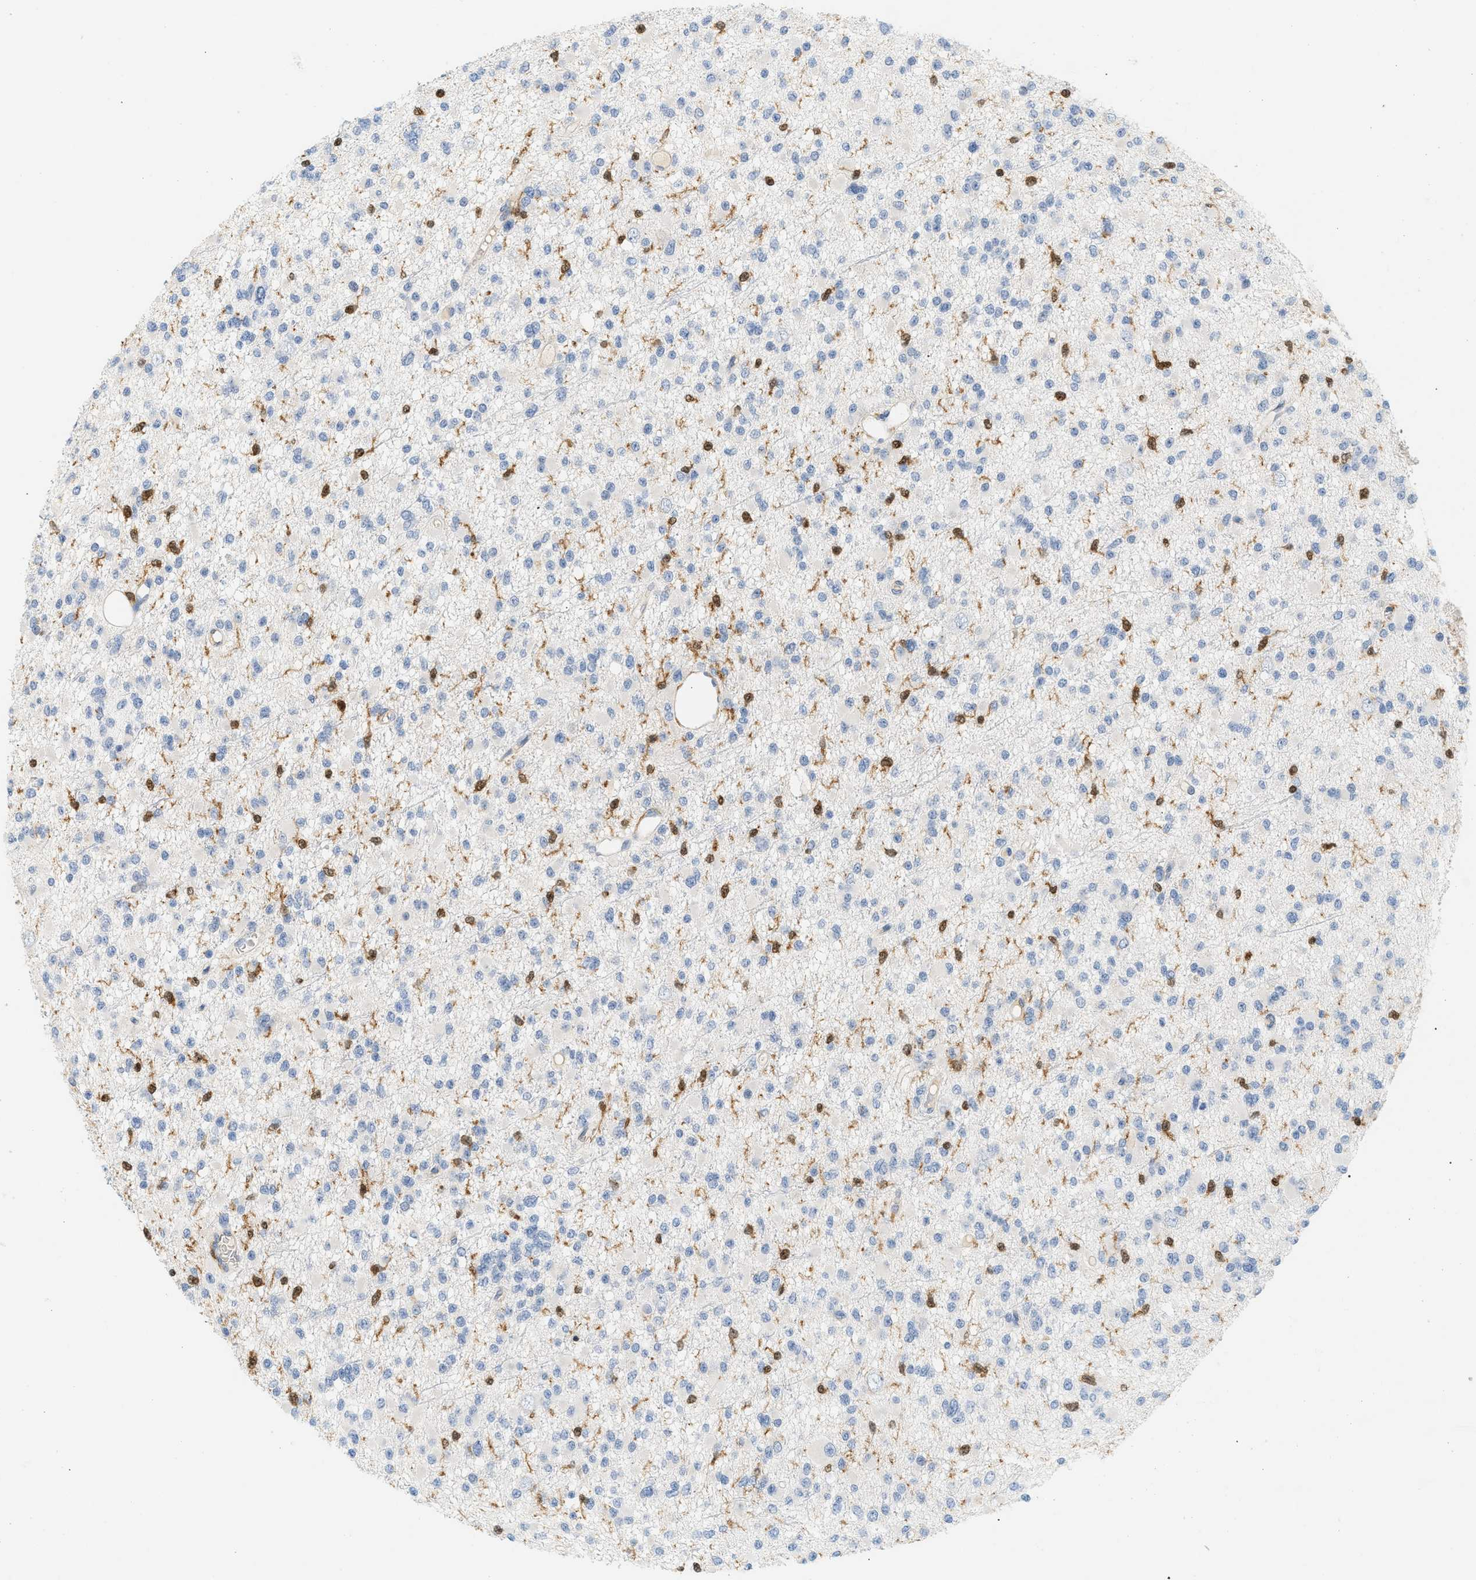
{"staining": {"intensity": "strong", "quantity": "<25%", "location": "nuclear"}, "tissue": "glioma", "cell_type": "Tumor cells", "image_type": "cancer", "snomed": [{"axis": "morphology", "description": "Glioma, malignant, Low grade"}, {"axis": "topography", "description": "Brain"}], "caption": "Immunohistochemistry (IHC) (DAB (3,3'-diaminobenzidine)) staining of malignant low-grade glioma demonstrates strong nuclear protein staining in approximately <25% of tumor cells.", "gene": "PYCARD", "patient": {"sex": "female", "age": 22}}